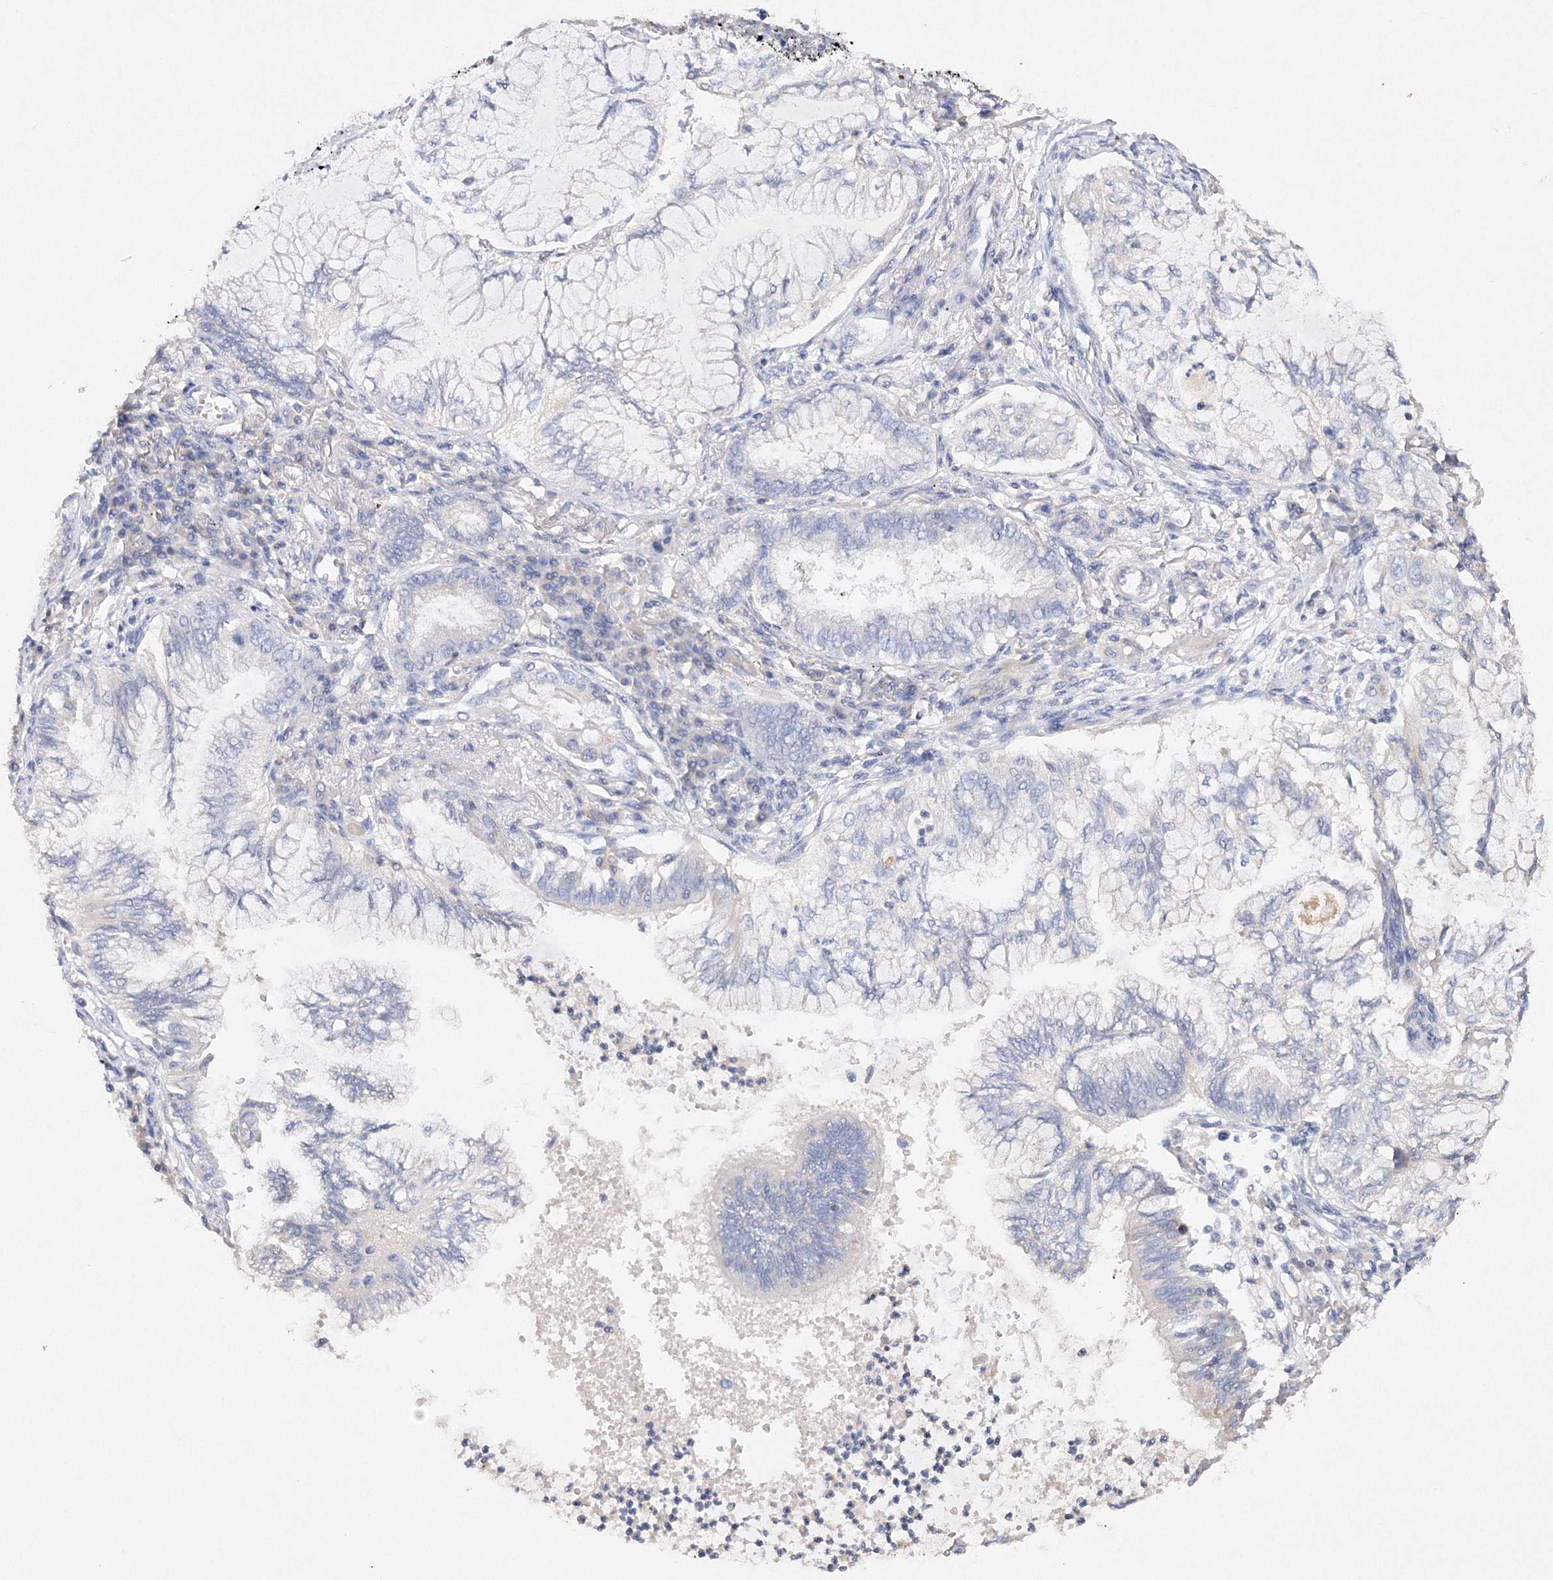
{"staining": {"intensity": "negative", "quantity": "none", "location": "none"}, "tissue": "lung cancer", "cell_type": "Tumor cells", "image_type": "cancer", "snomed": [{"axis": "morphology", "description": "Adenocarcinoma, NOS"}, {"axis": "topography", "description": "Lung"}], "caption": "The IHC photomicrograph has no significant staining in tumor cells of adenocarcinoma (lung) tissue.", "gene": "GLS", "patient": {"sex": "female", "age": 70}}